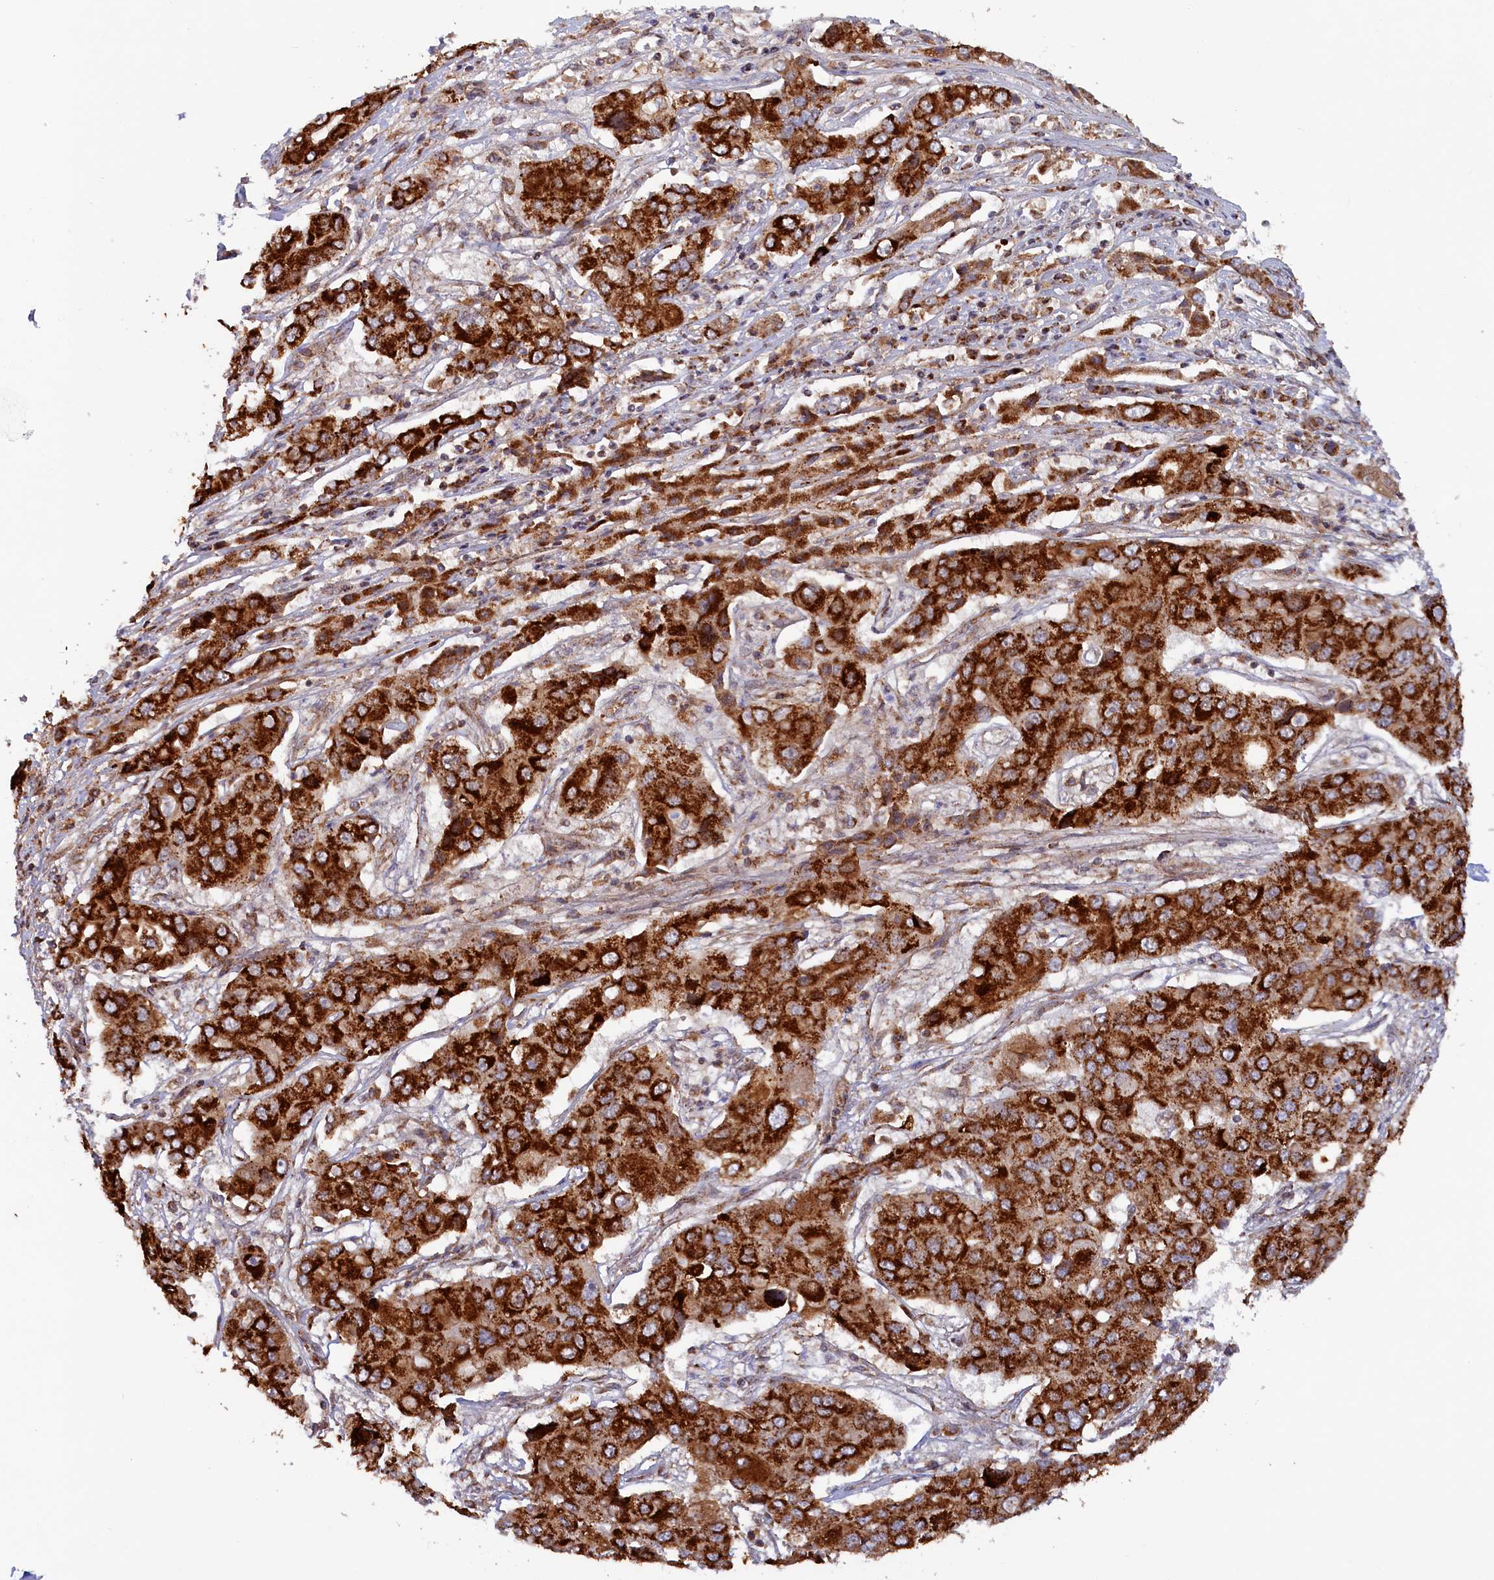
{"staining": {"intensity": "strong", "quantity": ">75%", "location": "cytoplasmic/membranous"}, "tissue": "liver cancer", "cell_type": "Tumor cells", "image_type": "cancer", "snomed": [{"axis": "morphology", "description": "Cholangiocarcinoma"}, {"axis": "topography", "description": "Liver"}], "caption": "Liver cancer (cholangiocarcinoma) stained with a protein marker exhibits strong staining in tumor cells.", "gene": "DUS3L", "patient": {"sex": "male", "age": 67}}